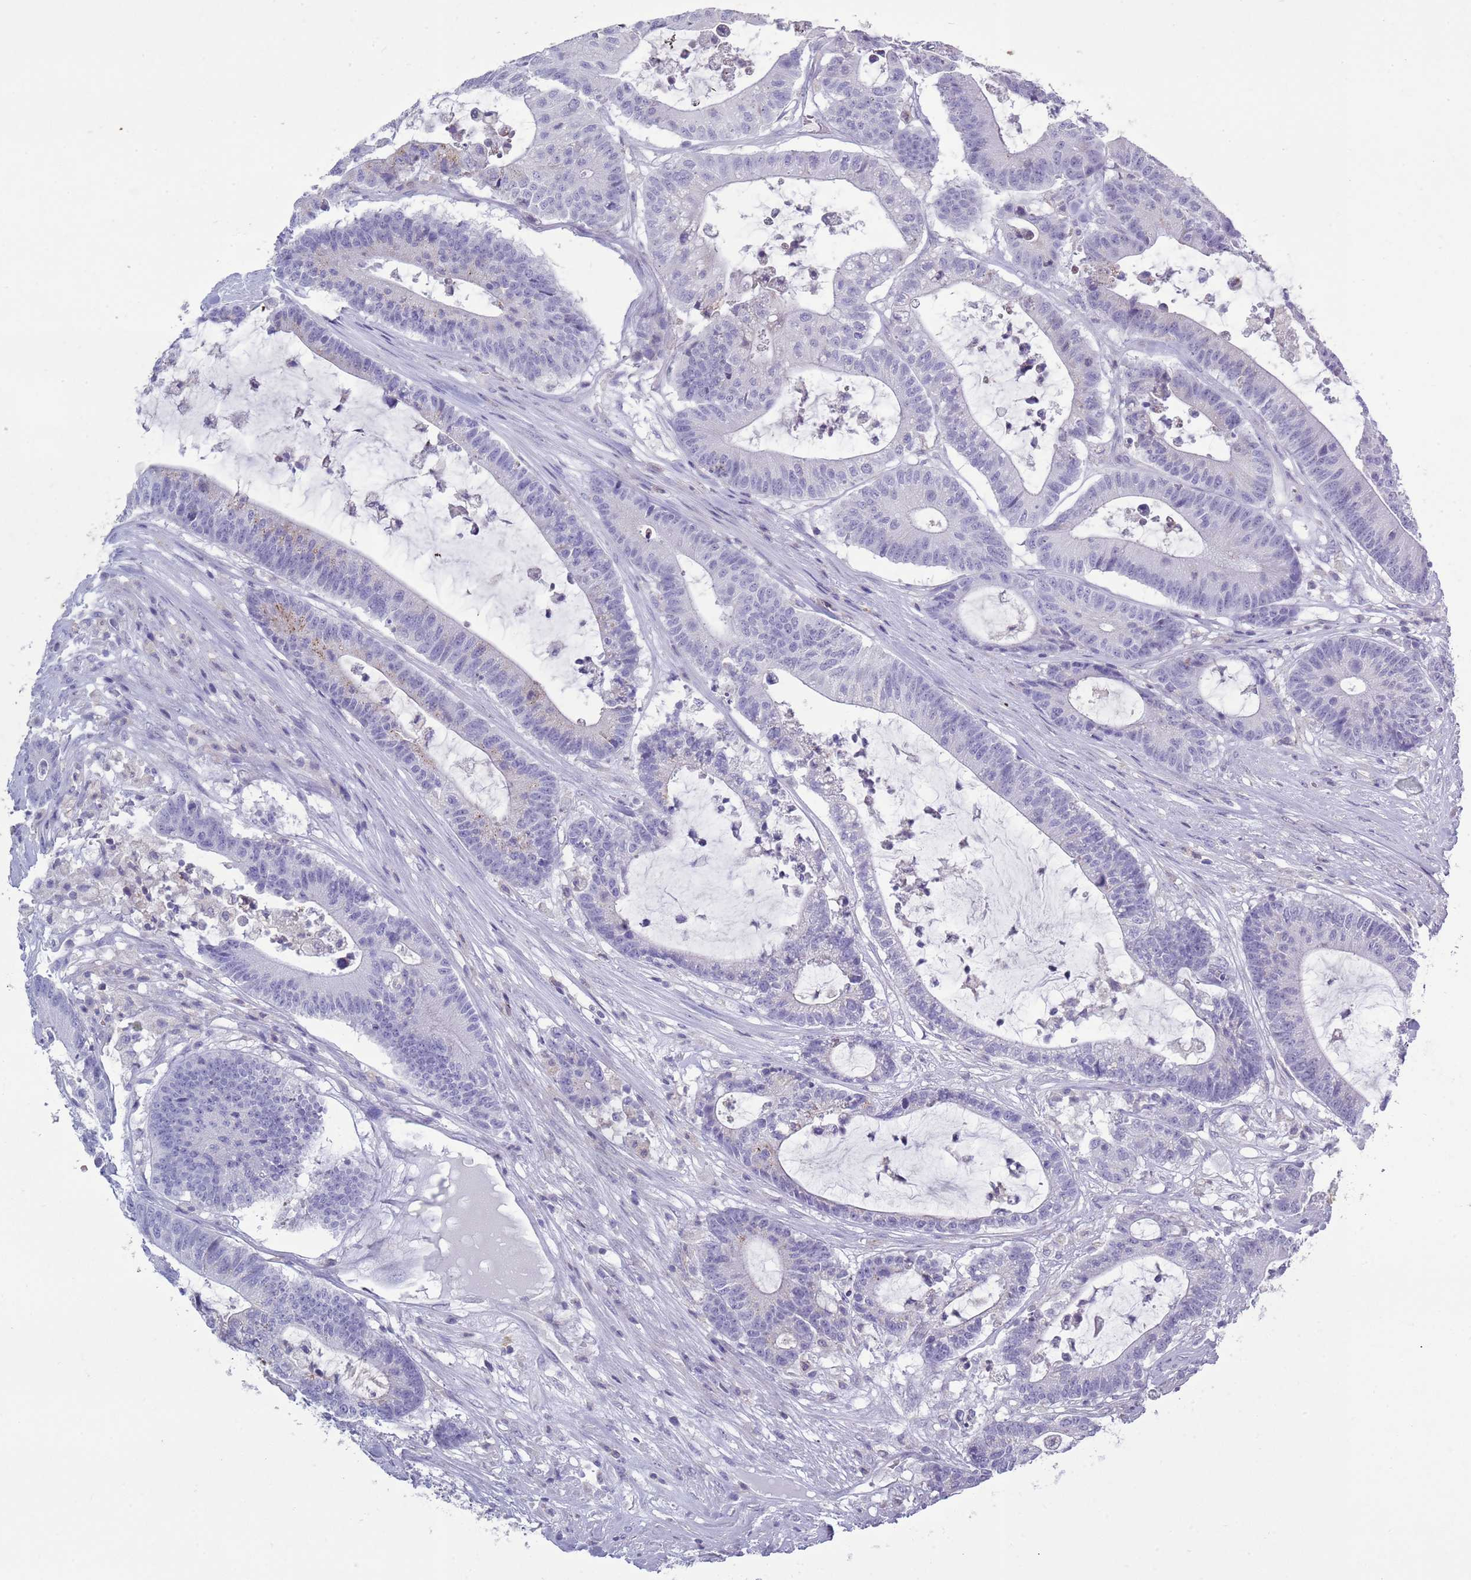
{"staining": {"intensity": "weak", "quantity": "<25%", "location": "cytoplasmic/membranous"}, "tissue": "colorectal cancer", "cell_type": "Tumor cells", "image_type": "cancer", "snomed": [{"axis": "morphology", "description": "Adenocarcinoma, NOS"}, {"axis": "topography", "description": "Colon"}], "caption": "Immunohistochemistry (IHC) image of colorectal cancer stained for a protein (brown), which displays no staining in tumor cells. (Brightfield microscopy of DAB immunohistochemistry at high magnification).", "gene": "ACSBG1", "patient": {"sex": "female", "age": 84}}